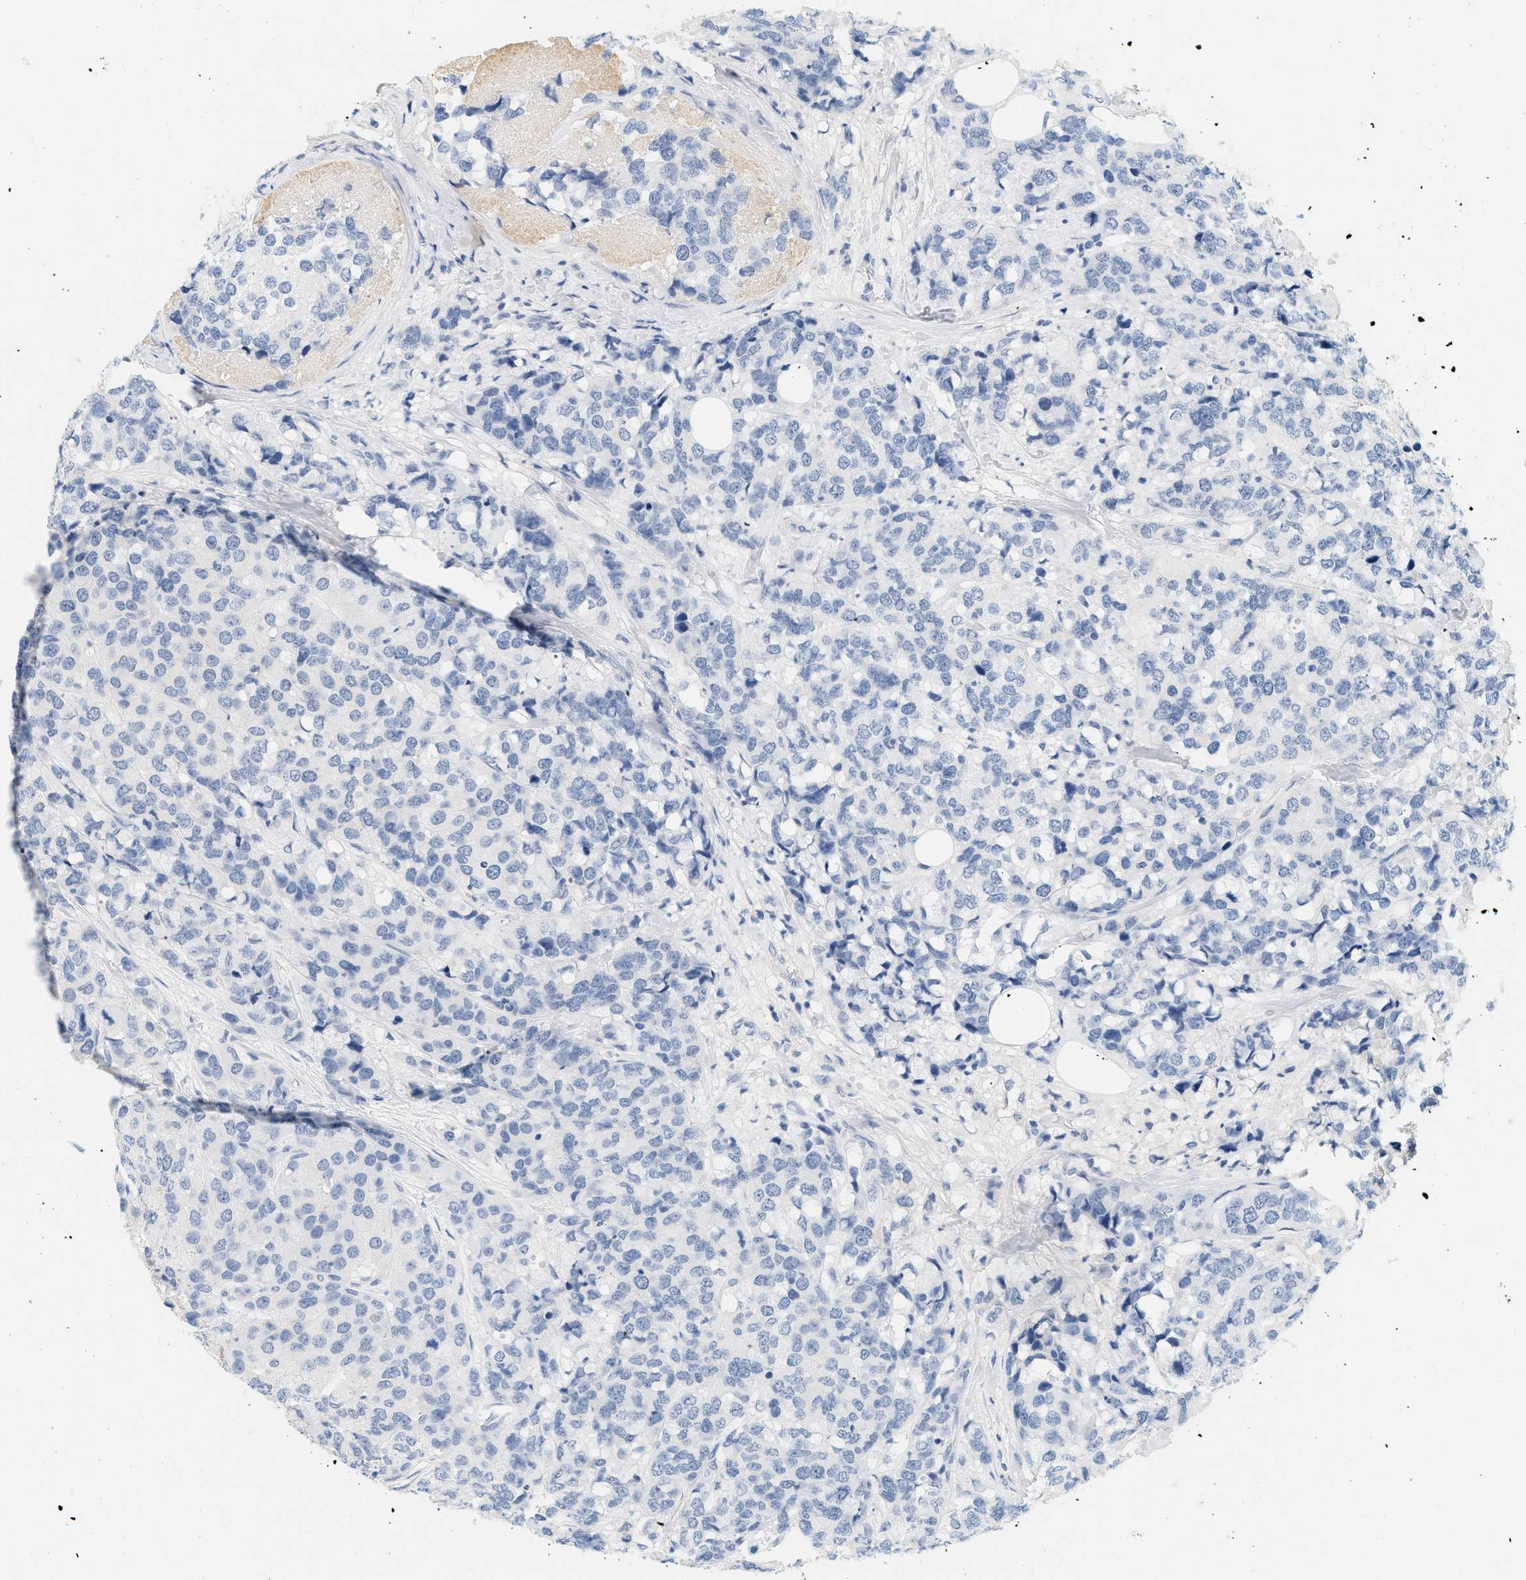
{"staining": {"intensity": "negative", "quantity": "none", "location": "none"}, "tissue": "breast cancer", "cell_type": "Tumor cells", "image_type": "cancer", "snomed": [{"axis": "morphology", "description": "Lobular carcinoma"}, {"axis": "topography", "description": "Breast"}], "caption": "Tumor cells show no significant staining in lobular carcinoma (breast). The staining was performed using DAB (3,3'-diaminobenzidine) to visualize the protein expression in brown, while the nuclei were stained in blue with hematoxylin (Magnification: 20x).", "gene": "CFH", "patient": {"sex": "female", "age": 59}}